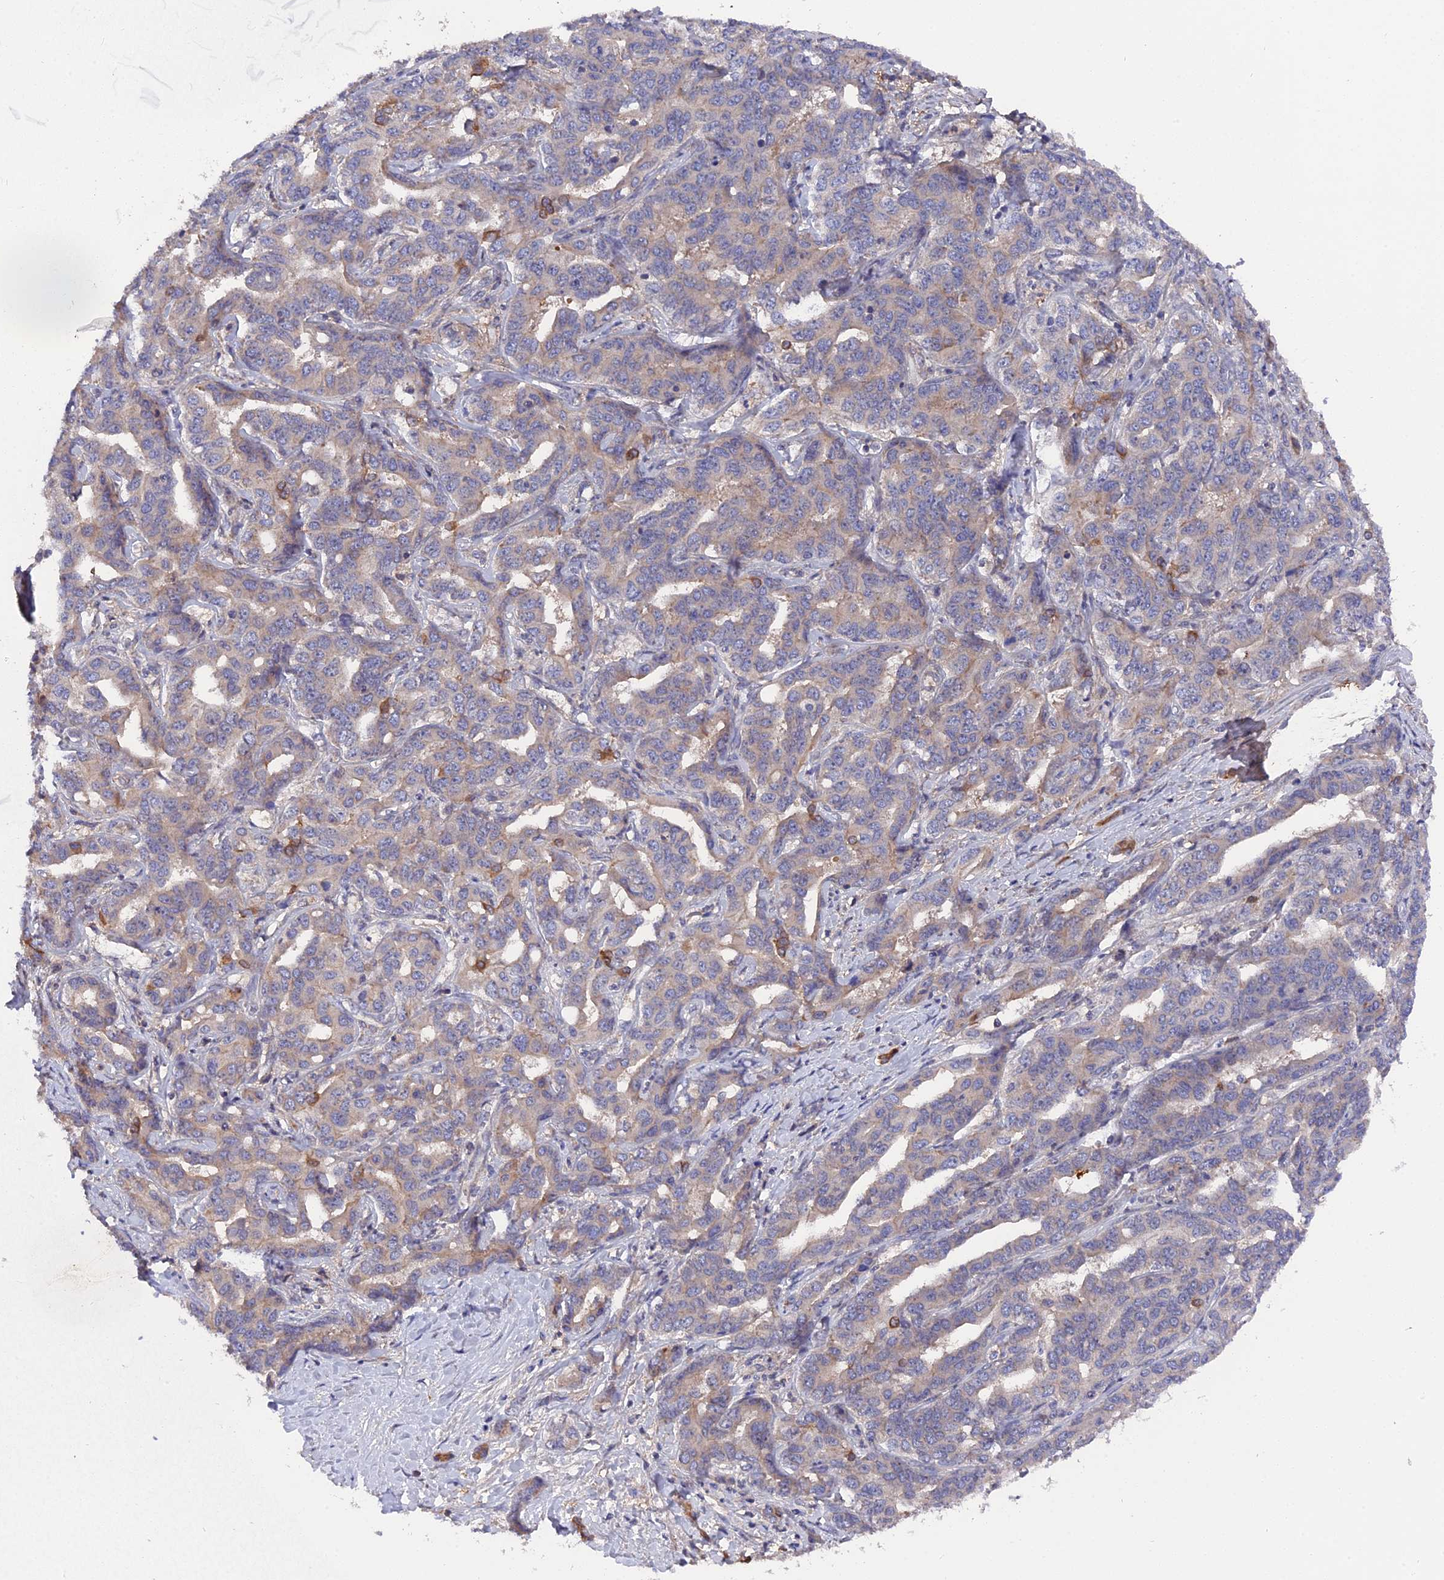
{"staining": {"intensity": "weak", "quantity": "25%-75%", "location": "cytoplasmic/membranous"}, "tissue": "liver cancer", "cell_type": "Tumor cells", "image_type": "cancer", "snomed": [{"axis": "morphology", "description": "Cholangiocarcinoma"}, {"axis": "topography", "description": "Liver"}], "caption": "Immunohistochemistry (IHC) staining of liver cancer, which shows low levels of weak cytoplasmic/membranous expression in approximately 25%-75% of tumor cells indicating weak cytoplasmic/membranous protein positivity. The staining was performed using DAB (3,3'-diaminobenzidine) (brown) for protein detection and nuclei were counterstained in hematoxylin (blue).", "gene": "ZCCHC2", "patient": {"sex": "male", "age": 59}}